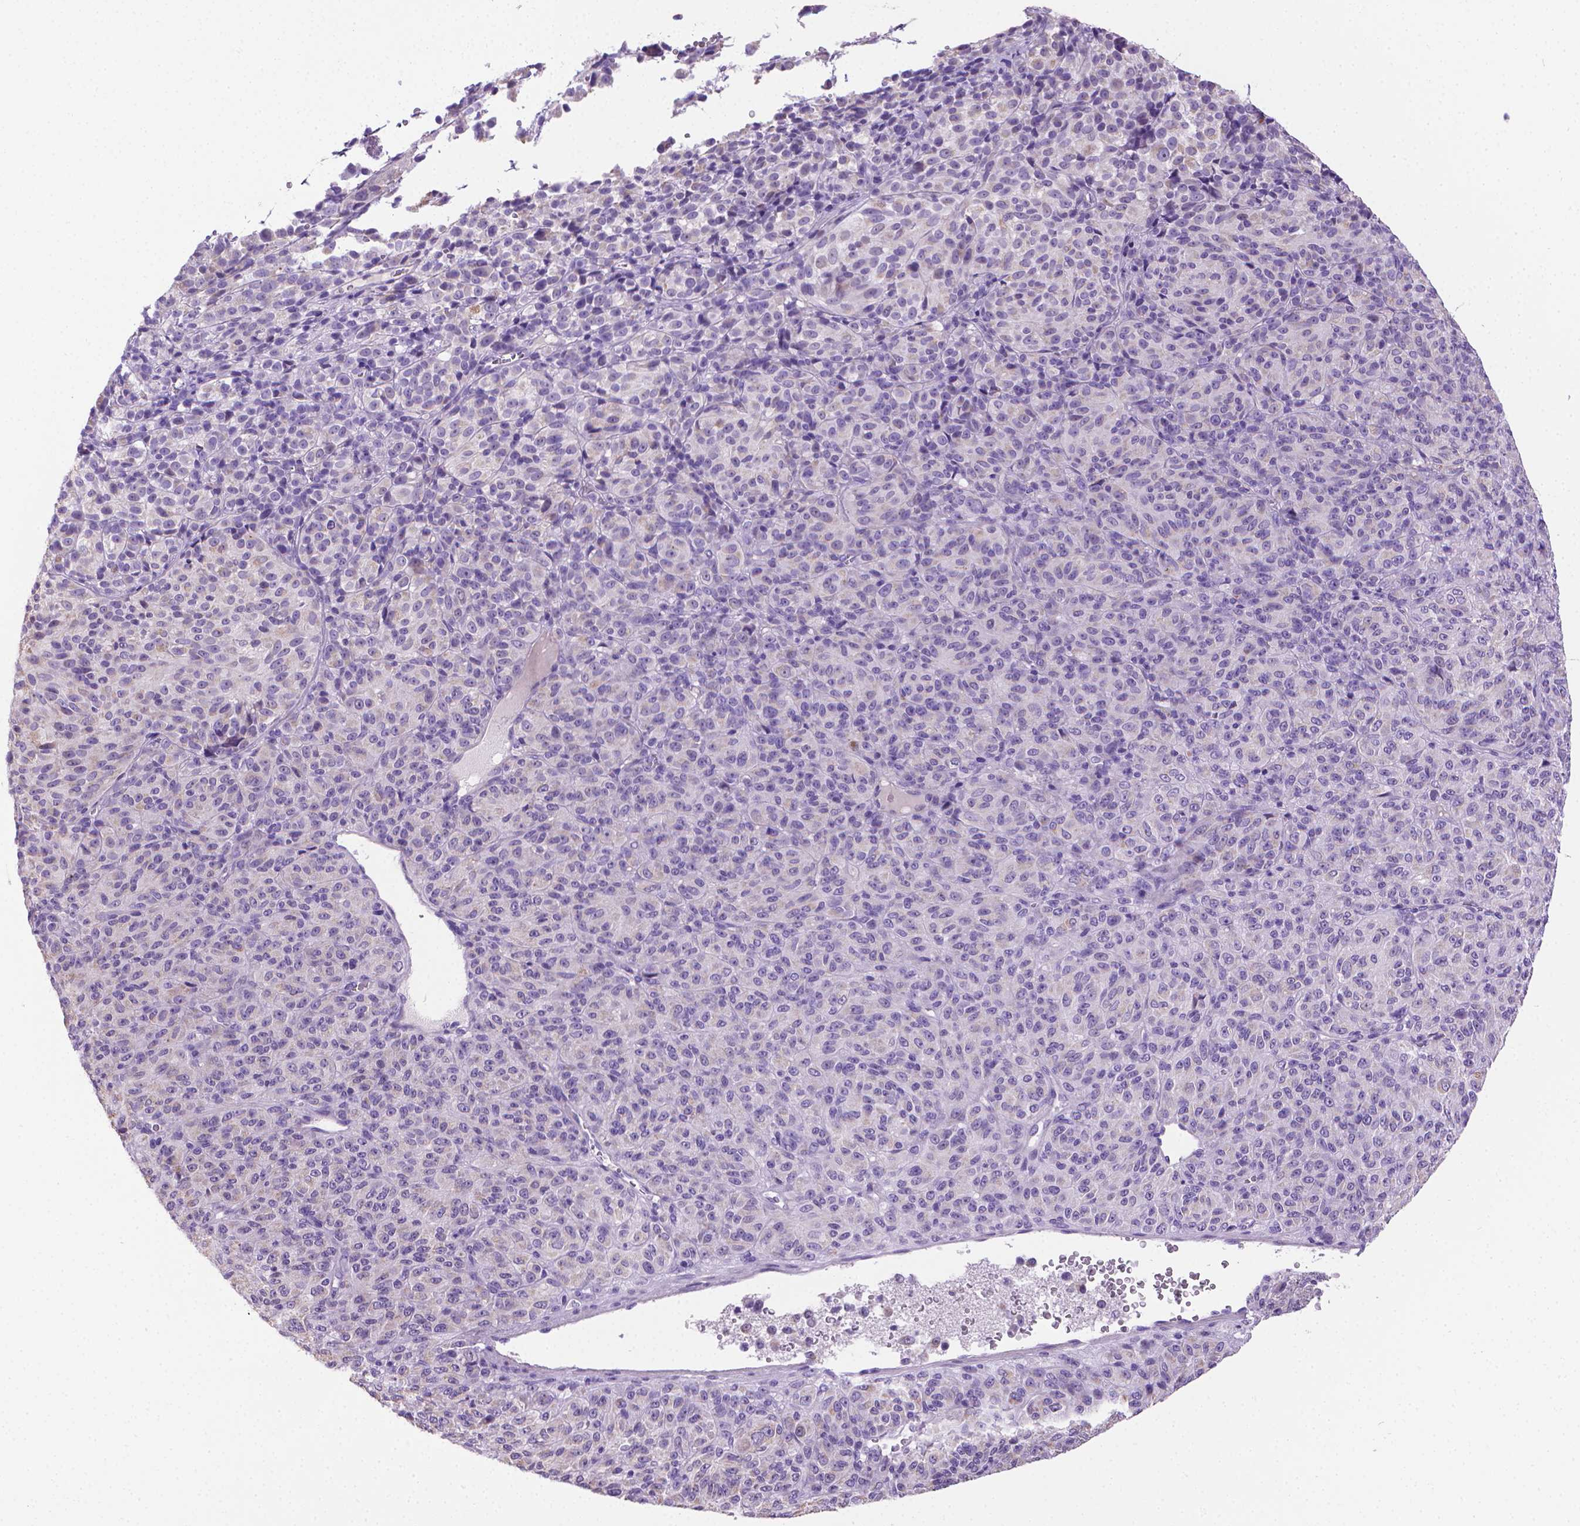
{"staining": {"intensity": "negative", "quantity": "none", "location": "none"}, "tissue": "melanoma", "cell_type": "Tumor cells", "image_type": "cancer", "snomed": [{"axis": "morphology", "description": "Malignant melanoma, Metastatic site"}, {"axis": "topography", "description": "Brain"}], "caption": "Immunohistochemistry (IHC) image of neoplastic tissue: malignant melanoma (metastatic site) stained with DAB (3,3'-diaminobenzidine) reveals no significant protein expression in tumor cells.", "gene": "PNMA2", "patient": {"sex": "female", "age": 56}}